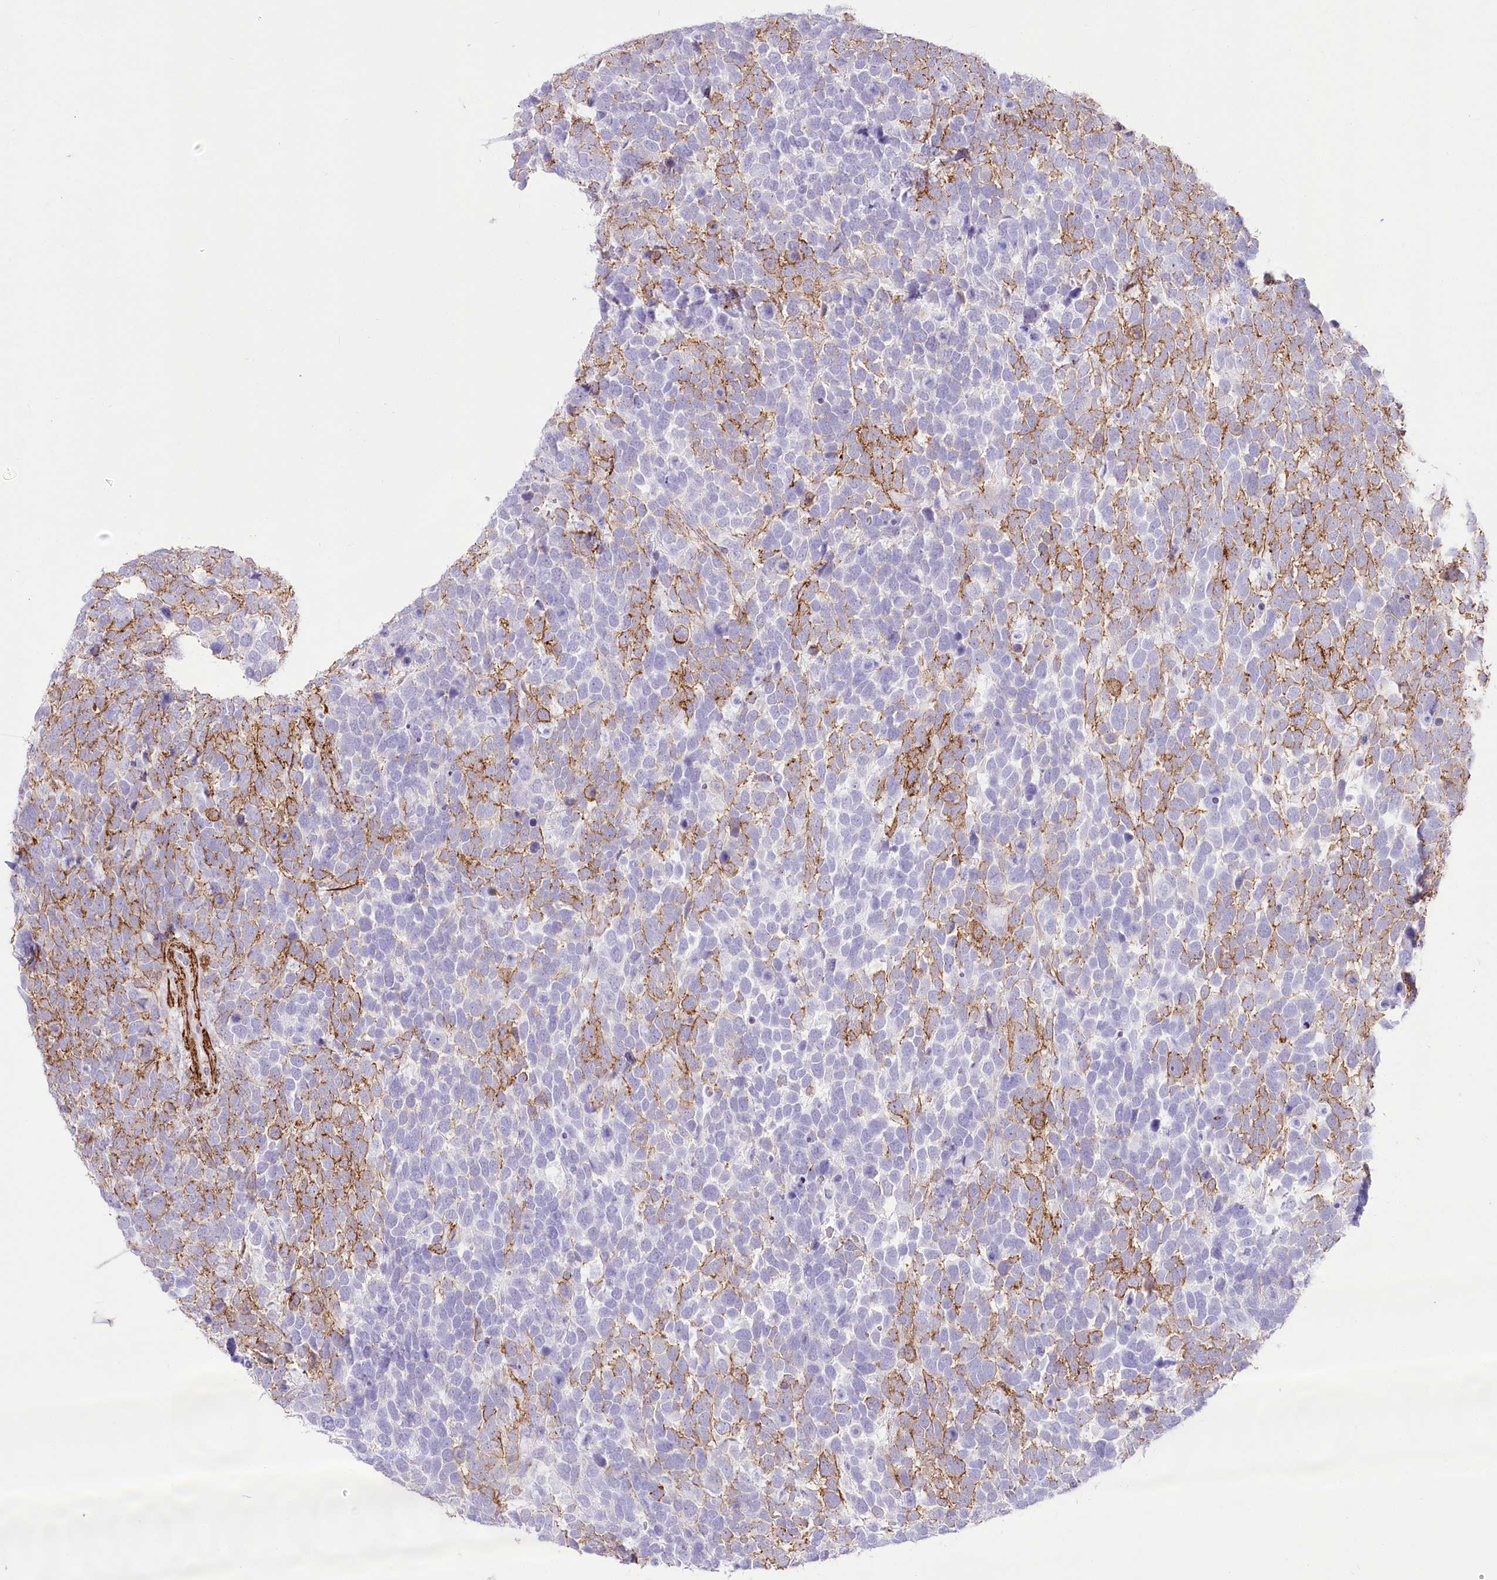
{"staining": {"intensity": "moderate", "quantity": "<25%", "location": "cytoplasmic/membranous"}, "tissue": "urothelial cancer", "cell_type": "Tumor cells", "image_type": "cancer", "snomed": [{"axis": "morphology", "description": "Urothelial carcinoma, High grade"}, {"axis": "topography", "description": "Urinary bladder"}], "caption": "The micrograph shows immunohistochemical staining of urothelial cancer. There is moderate cytoplasmic/membranous positivity is present in approximately <25% of tumor cells. (DAB IHC, brown staining for protein, blue staining for nuclei).", "gene": "SYNPO2", "patient": {"sex": "female", "age": 82}}